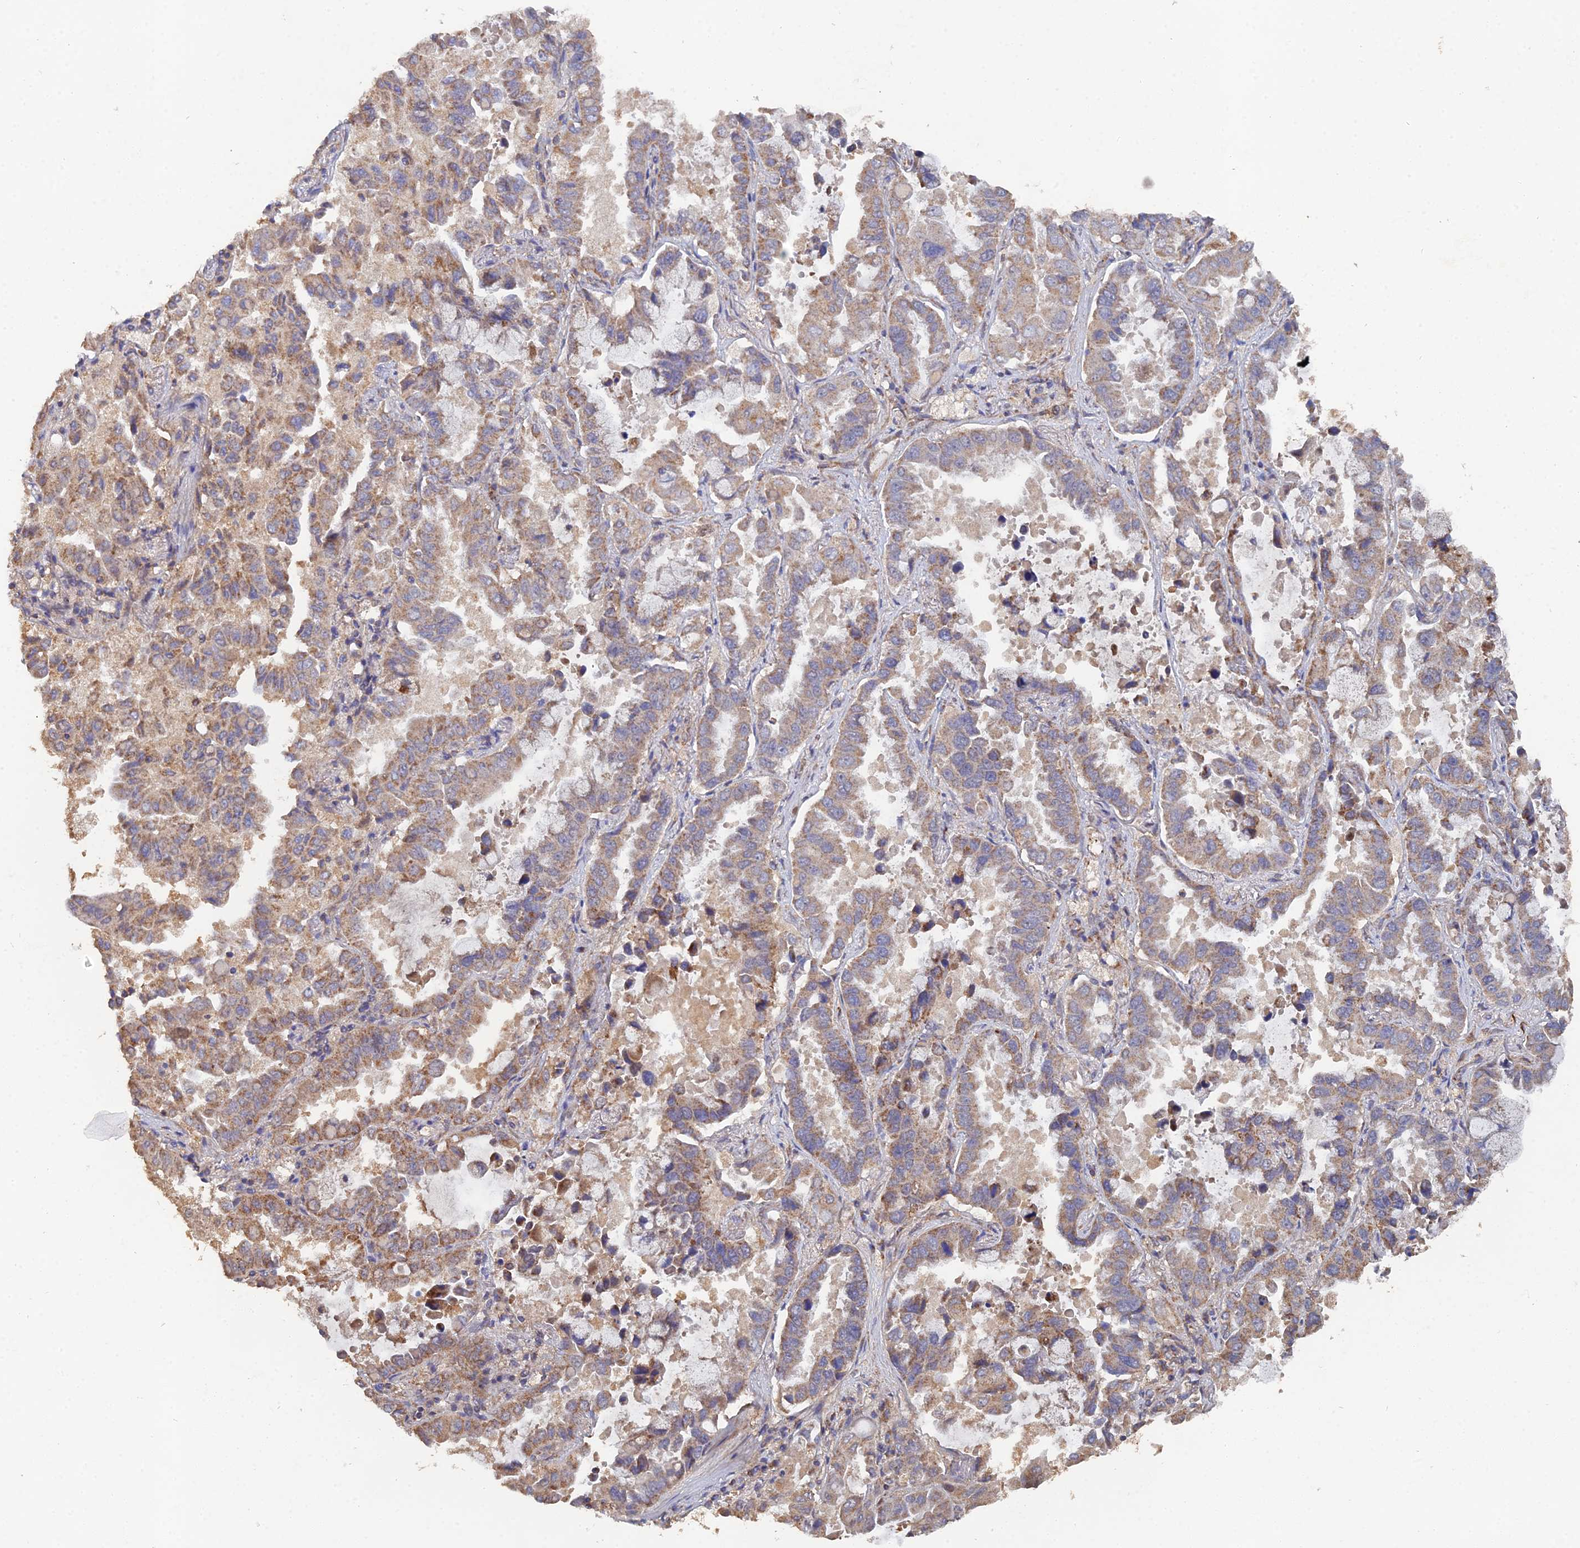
{"staining": {"intensity": "moderate", "quantity": "<25%", "location": "cytoplasmic/membranous"}, "tissue": "lung cancer", "cell_type": "Tumor cells", "image_type": "cancer", "snomed": [{"axis": "morphology", "description": "Adenocarcinoma, NOS"}, {"axis": "topography", "description": "Lung"}], "caption": "The immunohistochemical stain shows moderate cytoplasmic/membranous expression in tumor cells of lung adenocarcinoma tissue.", "gene": "SPANXN4", "patient": {"sex": "male", "age": 64}}